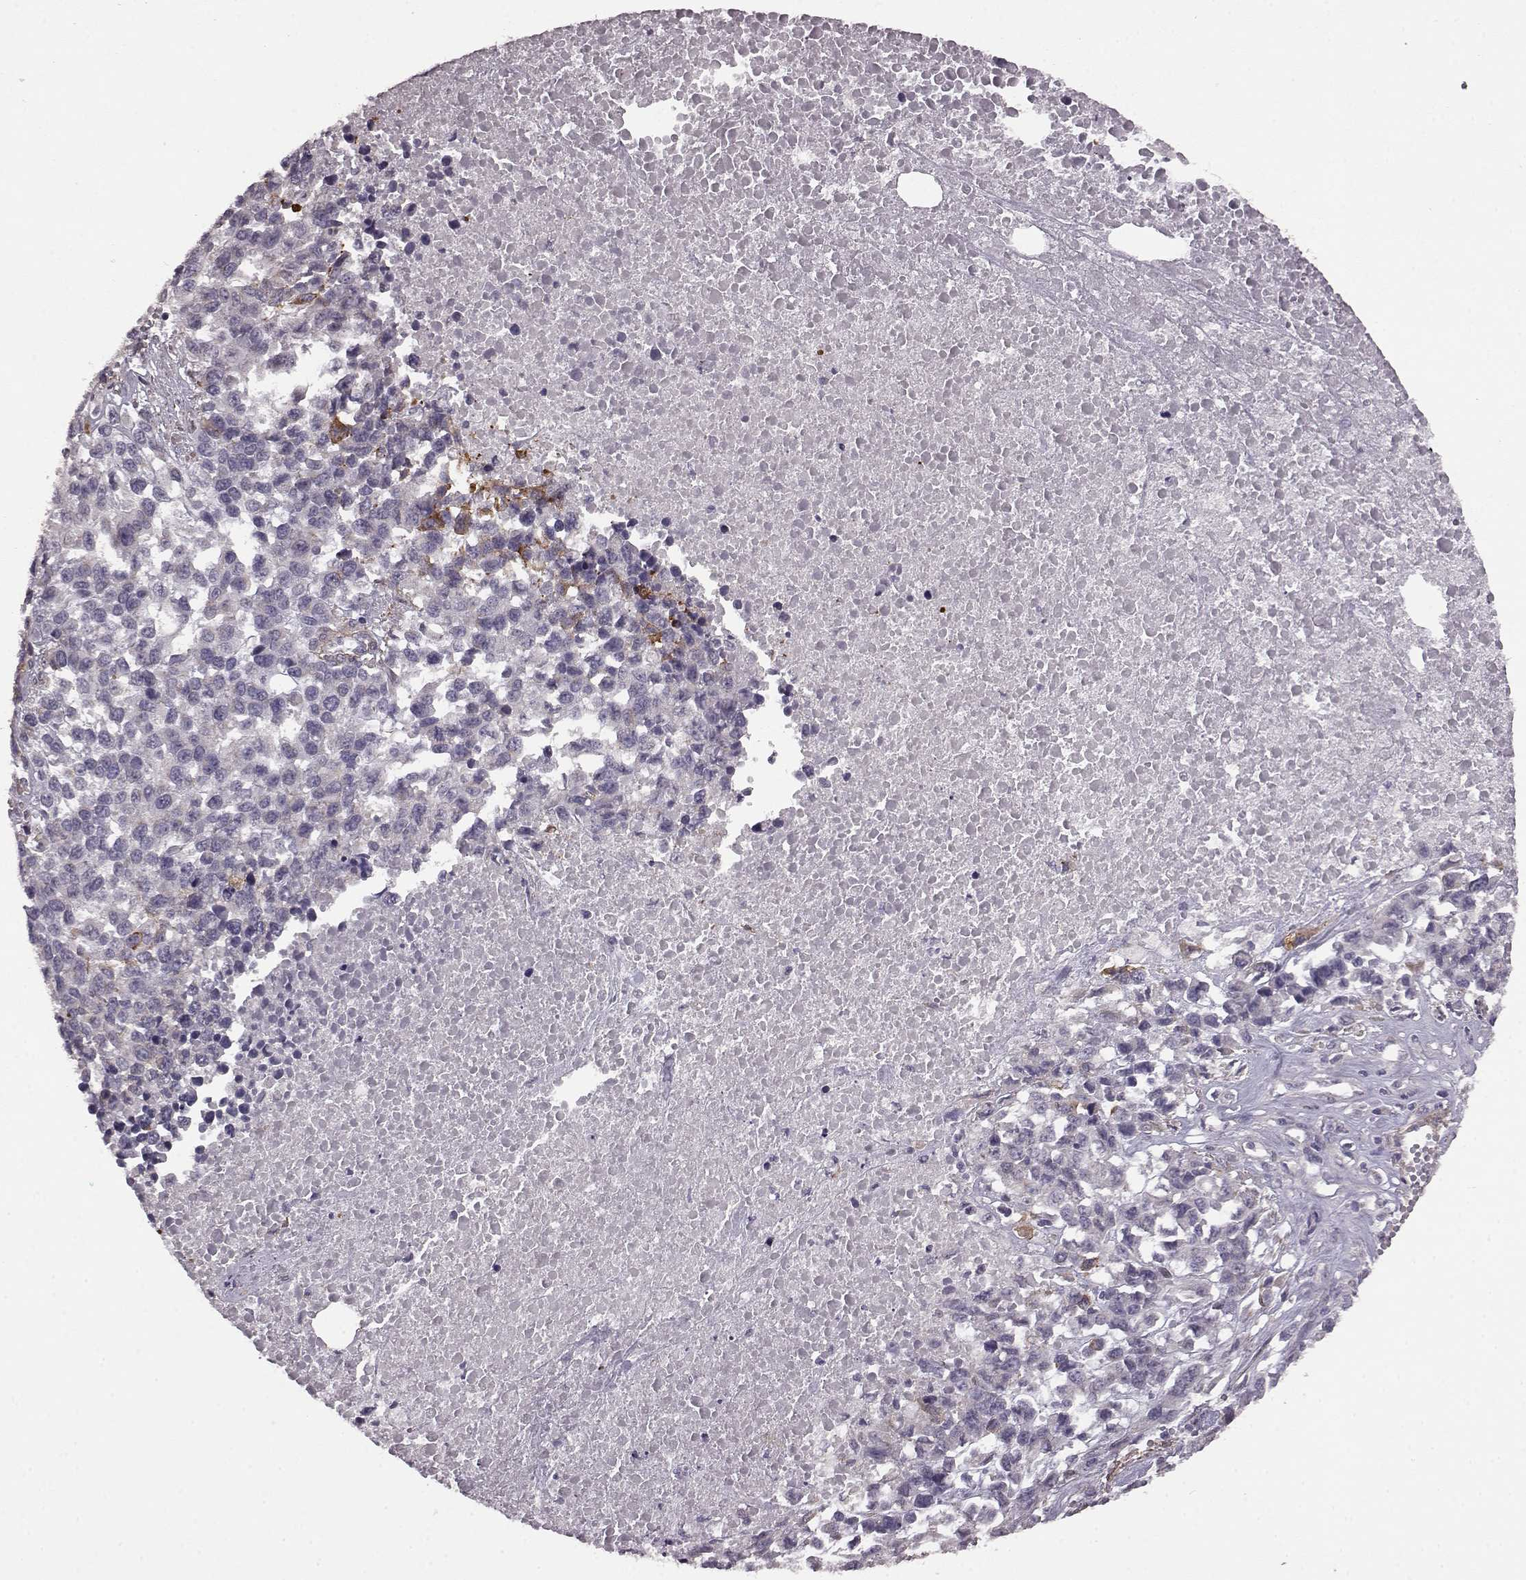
{"staining": {"intensity": "weak", "quantity": "<25%", "location": "cytoplasmic/membranous"}, "tissue": "melanoma", "cell_type": "Tumor cells", "image_type": "cancer", "snomed": [{"axis": "morphology", "description": "Malignant melanoma, Metastatic site"}, {"axis": "topography", "description": "Skin"}], "caption": "High power microscopy histopathology image of an immunohistochemistry (IHC) histopathology image of melanoma, revealing no significant staining in tumor cells.", "gene": "GRK1", "patient": {"sex": "male", "age": 84}}